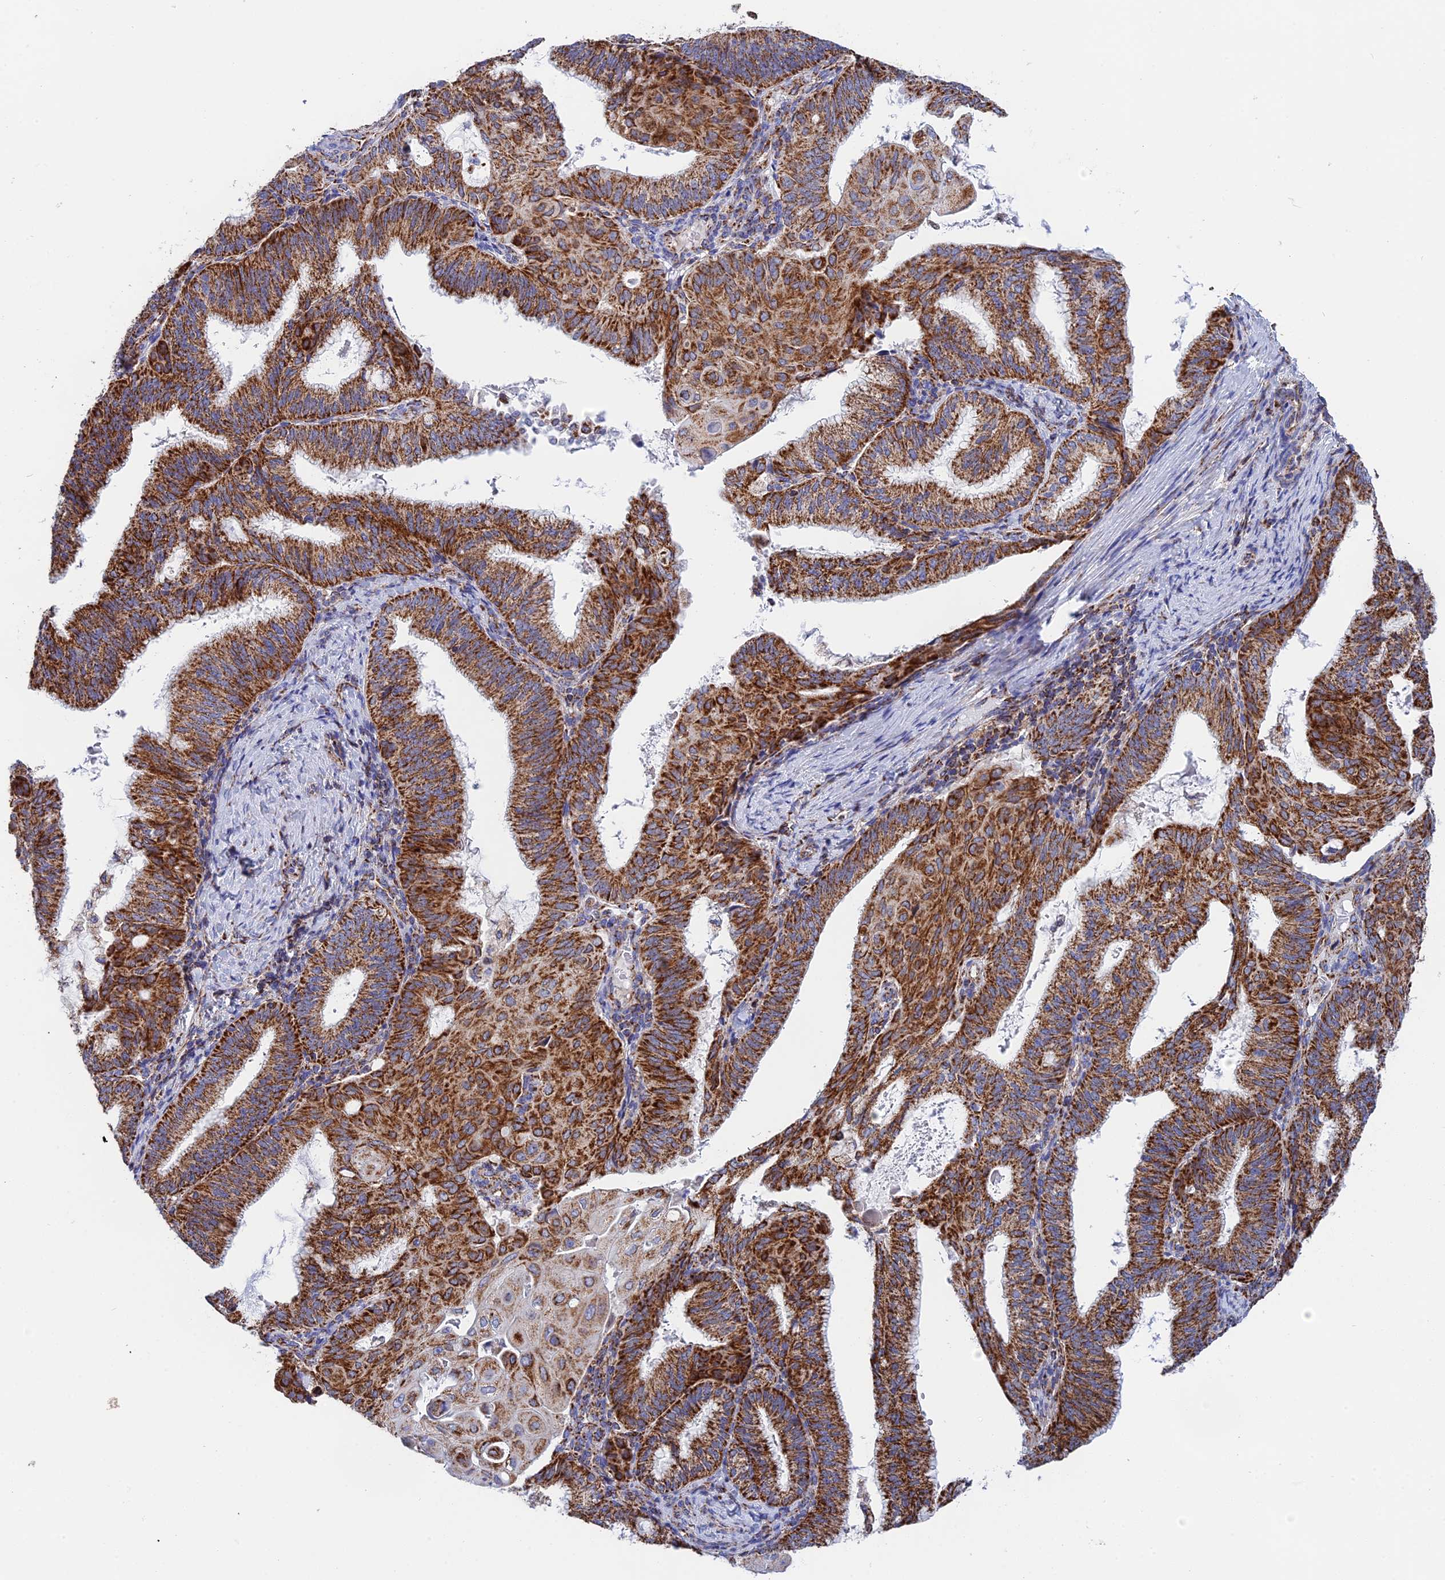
{"staining": {"intensity": "strong", "quantity": ">75%", "location": "cytoplasmic/membranous"}, "tissue": "endometrial cancer", "cell_type": "Tumor cells", "image_type": "cancer", "snomed": [{"axis": "morphology", "description": "Adenocarcinoma, NOS"}, {"axis": "topography", "description": "Endometrium"}], "caption": "There is high levels of strong cytoplasmic/membranous positivity in tumor cells of adenocarcinoma (endometrial), as demonstrated by immunohistochemical staining (brown color).", "gene": "NDUFA5", "patient": {"sex": "female", "age": 49}}